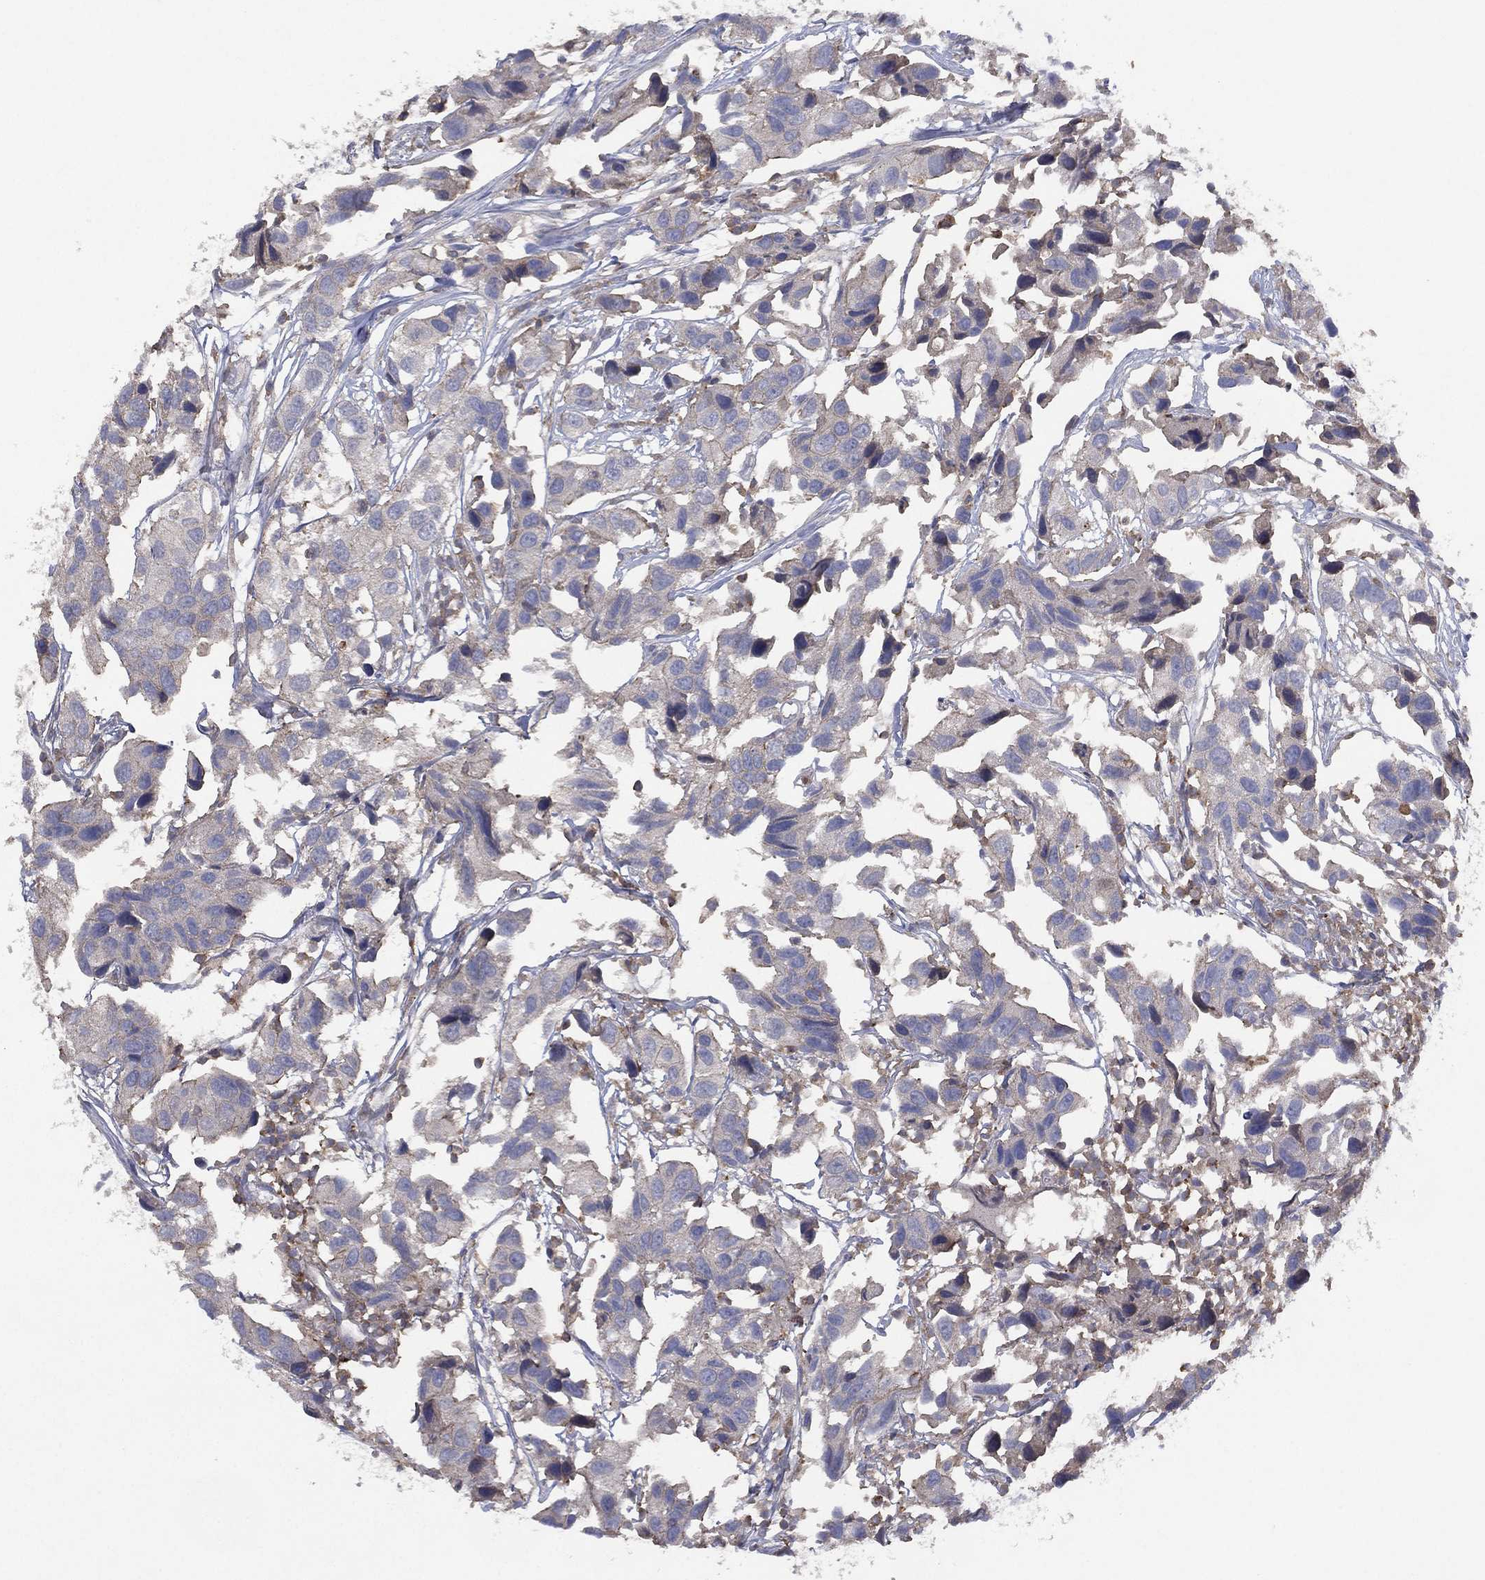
{"staining": {"intensity": "negative", "quantity": "none", "location": "none"}, "tissue": "urothelial cancer", "cell_type": "Tumor cells", "image_type": "cancer", "snomed": [{"axis": "morphology", "description": "Urothelial carcinoma, High grade"}, {"axis": "topography", "description": "Urinary bladder"}], "caption": "Tumor cells show no significant positivity in high-grade urothelial carcinoma.", "gene": "DOCK8", "patient": {"sex": "male", "age": 79}}